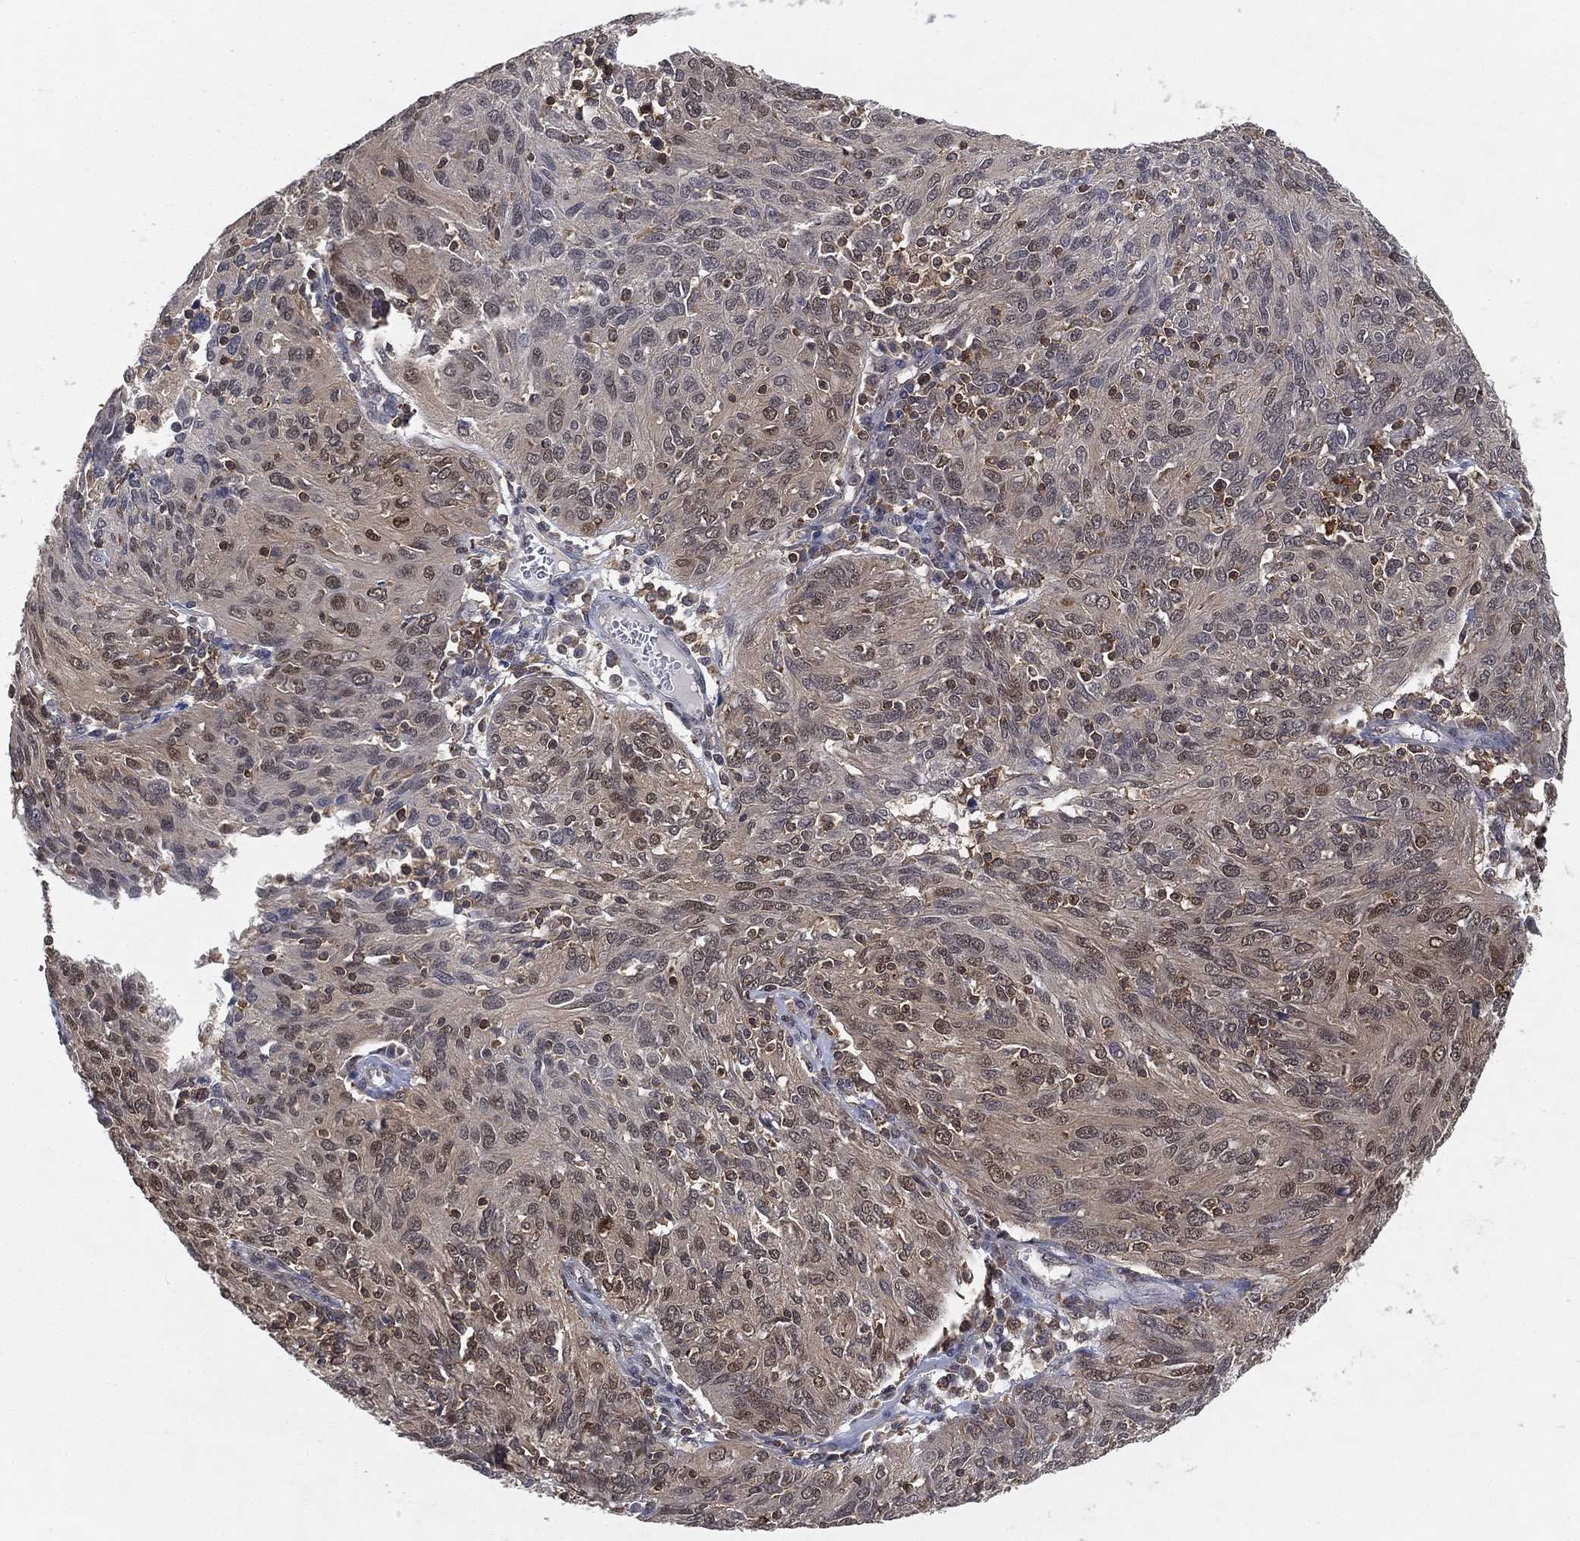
{"staining": {"intensity": "moderate", "quantity": "<25%", "location": "nuclear"}, "tissue": "ovarian cancer", "cell_type": "Tumor cells", "image_type": "cancer", "snomed": [{"axis": "morphology", "description": "Carcinoma, endometroid"}, {"axis": "topography", "description": "Ovary"}], "caption": "About <25% of tumor cells in human endometroid carcinoma (ovarian) exhibit moderate nuclear protein staining as visualized by brown immunohistochemical staining.", "gene": "WDR26", "patient": {"sex": "female", "age": 50}}